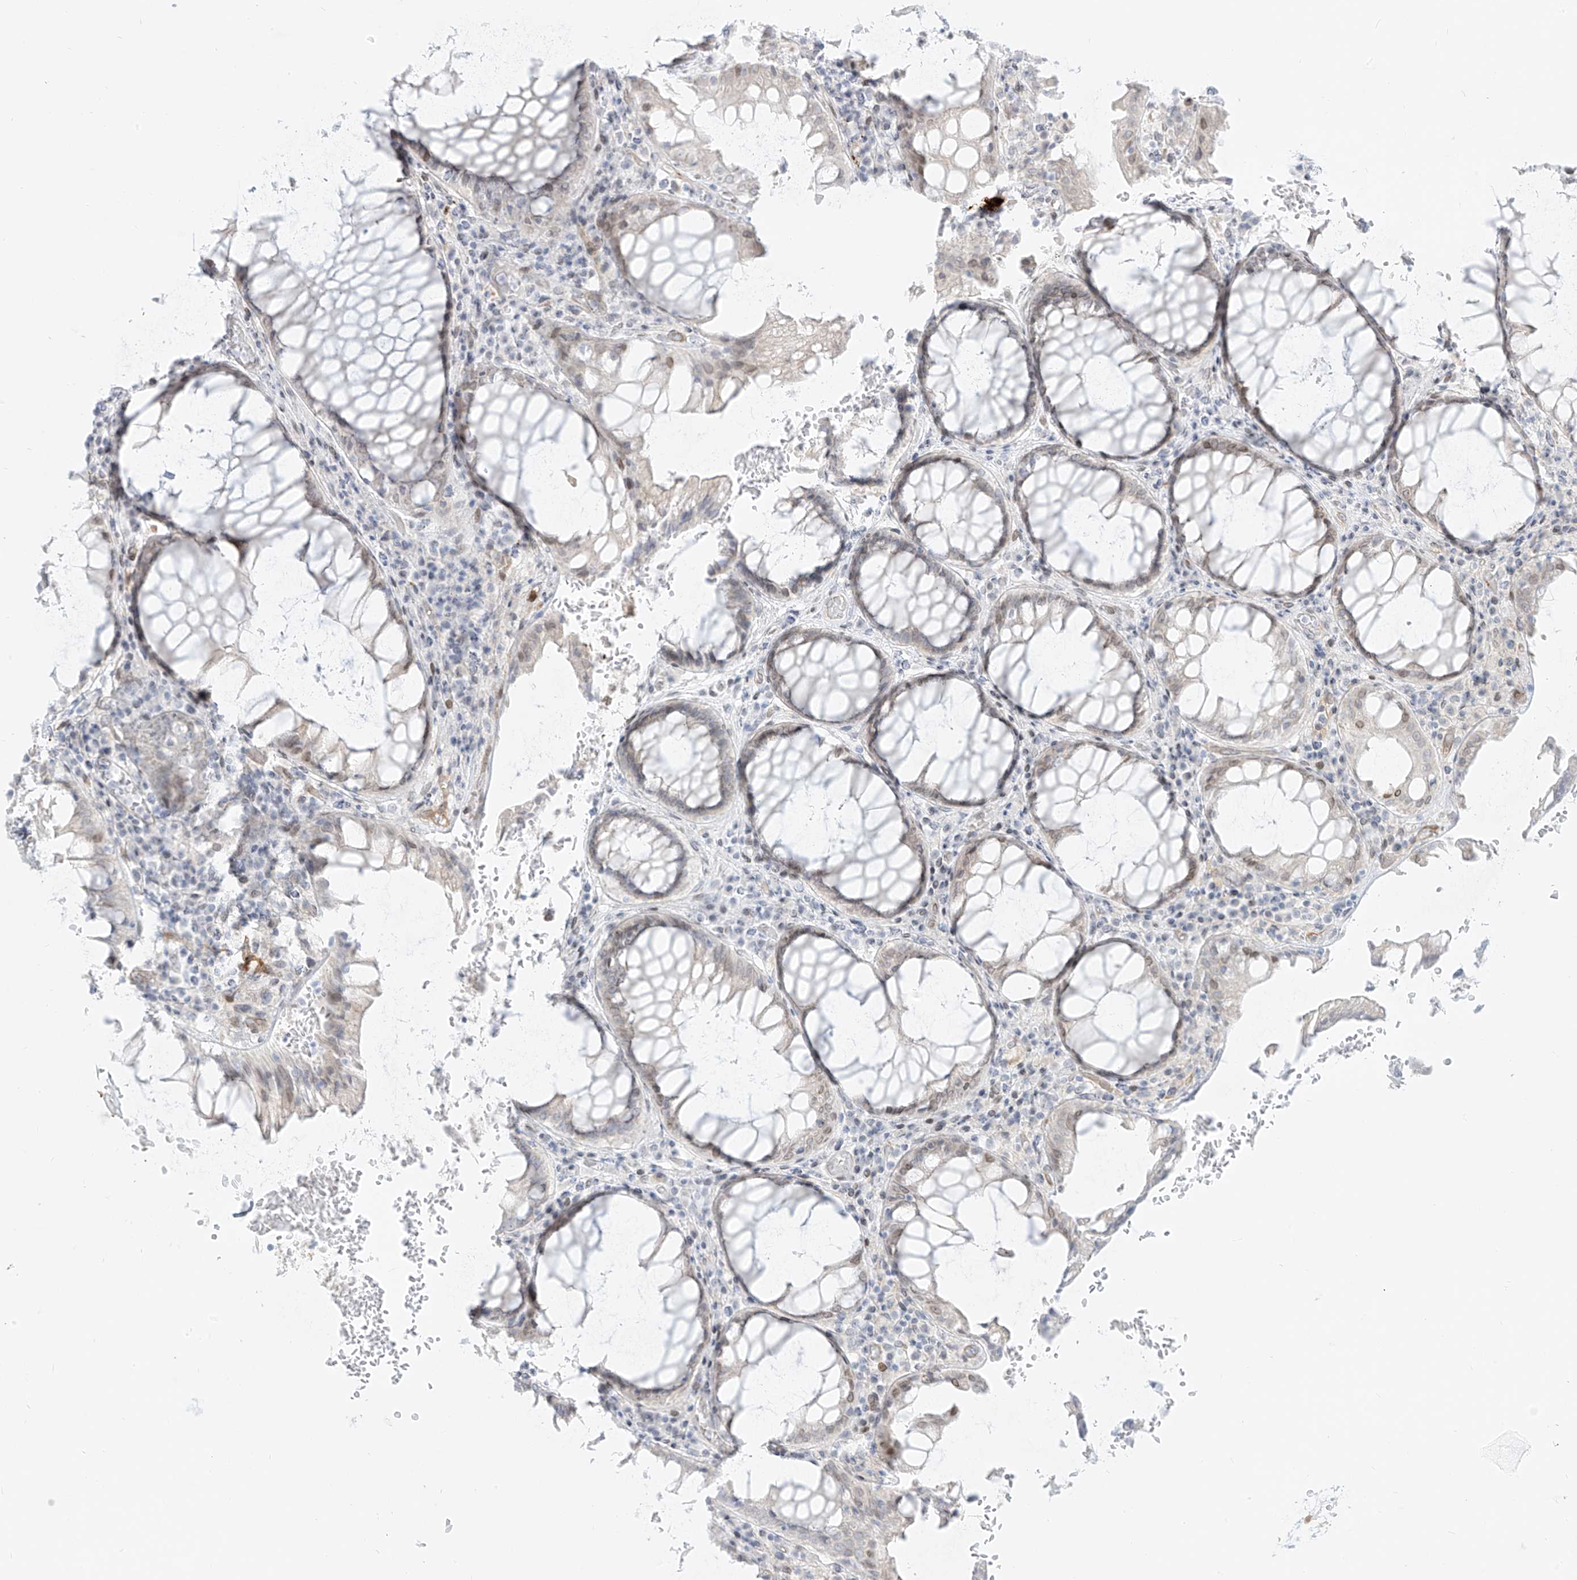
{"staining": {"intensity": "weak", "quantity": "25%-75%", "location": "cytoplasmic/membranous"}, "tissue": "rectum", "cell_type": "Glandular cells", "image_type": "normal", "snomed": [{"axis": "morphology", "description": "Normal tissue, NOS"}, {"axis": "topography", "description": "Rectum"}], "caption": "Immunohistochemical staining of benign rectum displays low levels of weak cytoplasmic/membranous positivity in approximately 25%-75% of glandular cells.", "gene": "NHSL1", "patient": {"sex": "male", "age": 64}}